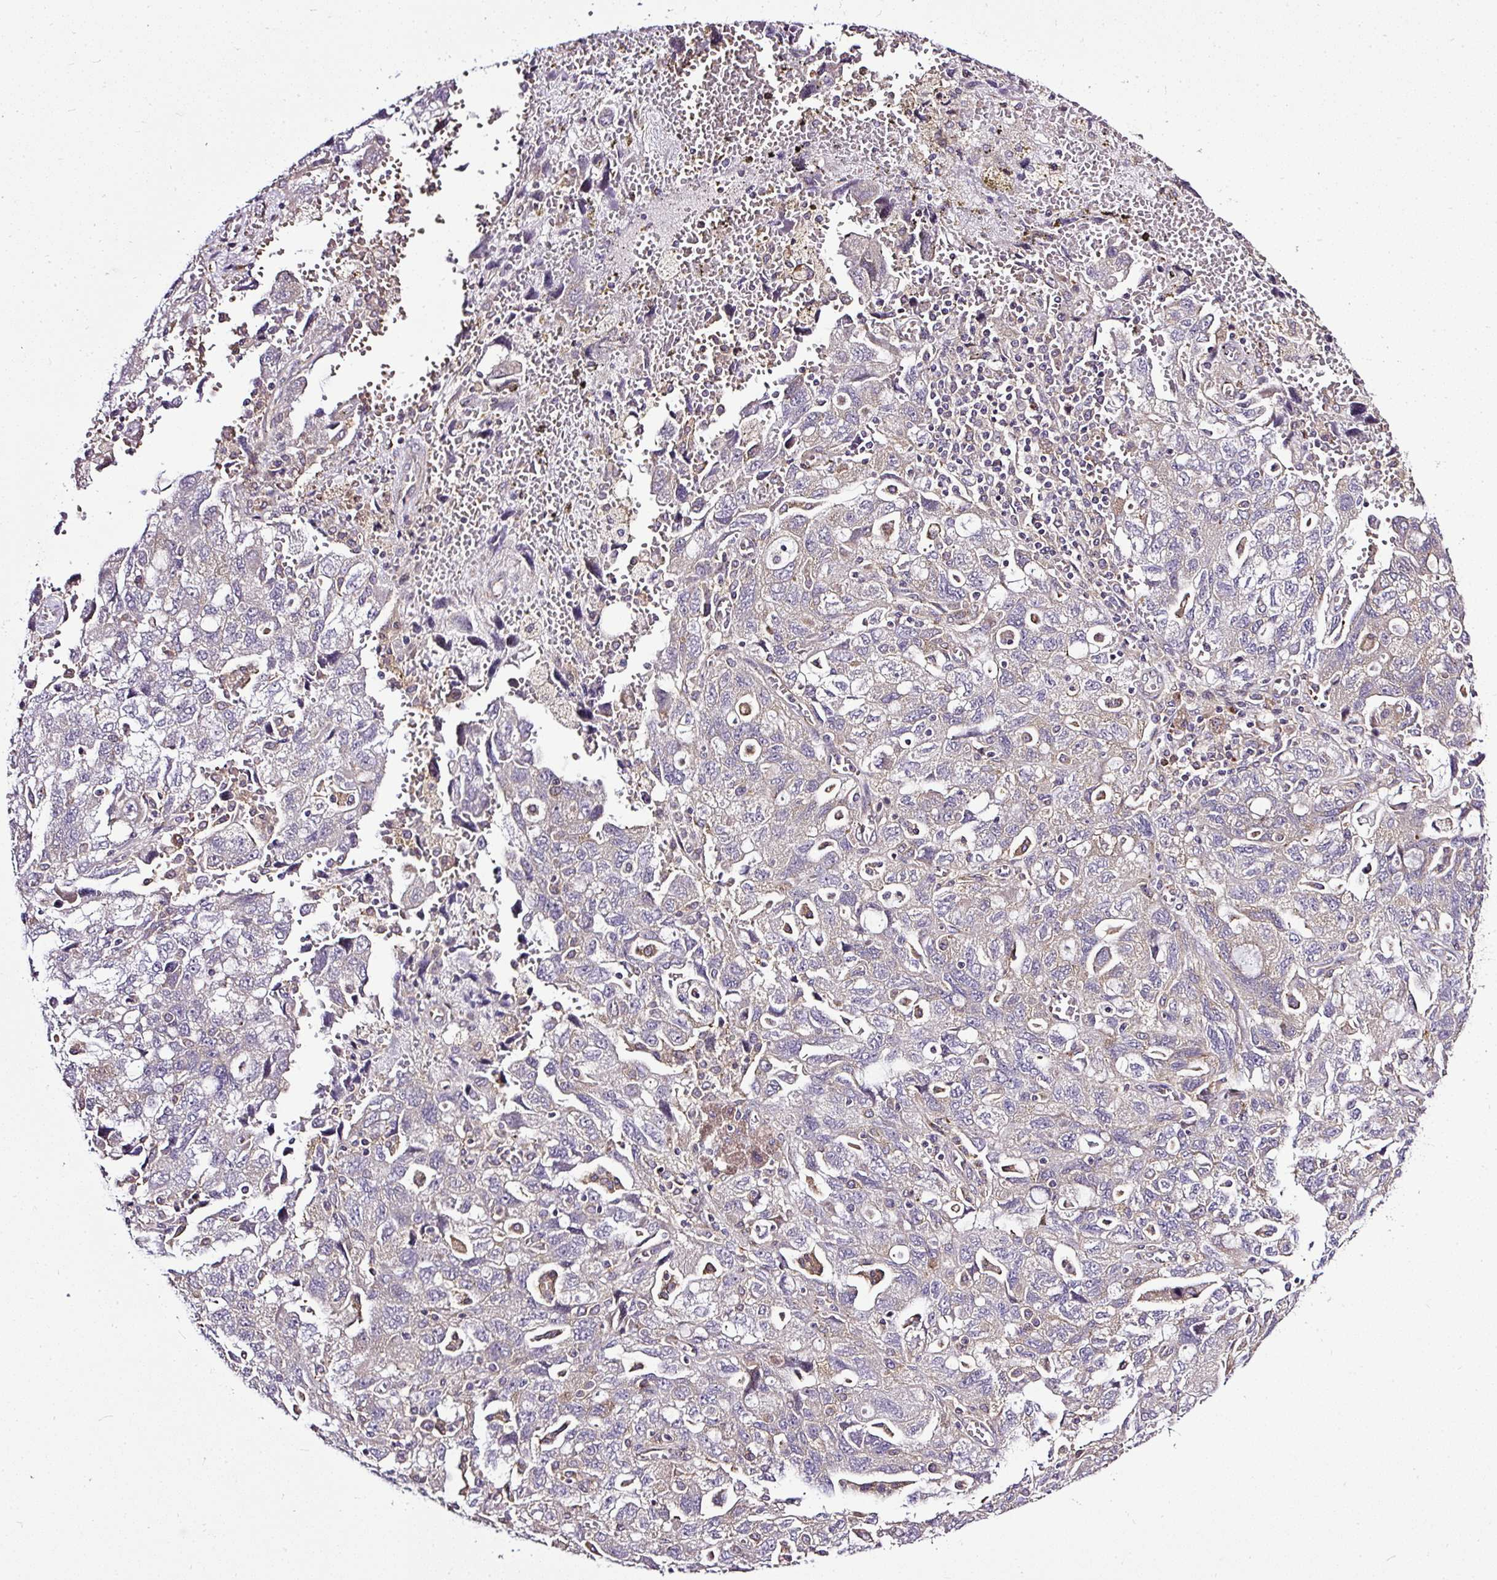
{"staining": {"intensity": "weak", "quantity": "<25%", "location": "cytoplasmic/membranous"}, "tissue": "ovarian cancer", "cell_type": "Tumor cells", "image_type": "cancer", "snomed": [{"axis": "morphology", "description": "Carcinoma, NOS"}, {"axis": "morphology", "description": "Cystadenocarcinoma, serous, NOS"}, {"axis": "topography", "description": "Ovary"}], "caption": "A photomicrograph of human carcinoma (ovarian) is negative for staining in tumor cells. The staining was performed using DAB (3,3'-diaminobenzidine) to visualize the protein expression in brown, while the nuclei were stained in blue with hematoxylin (Magnification: 20x).", "gene": "SMC4", "patient": {"sex": "female", "age": 69}}